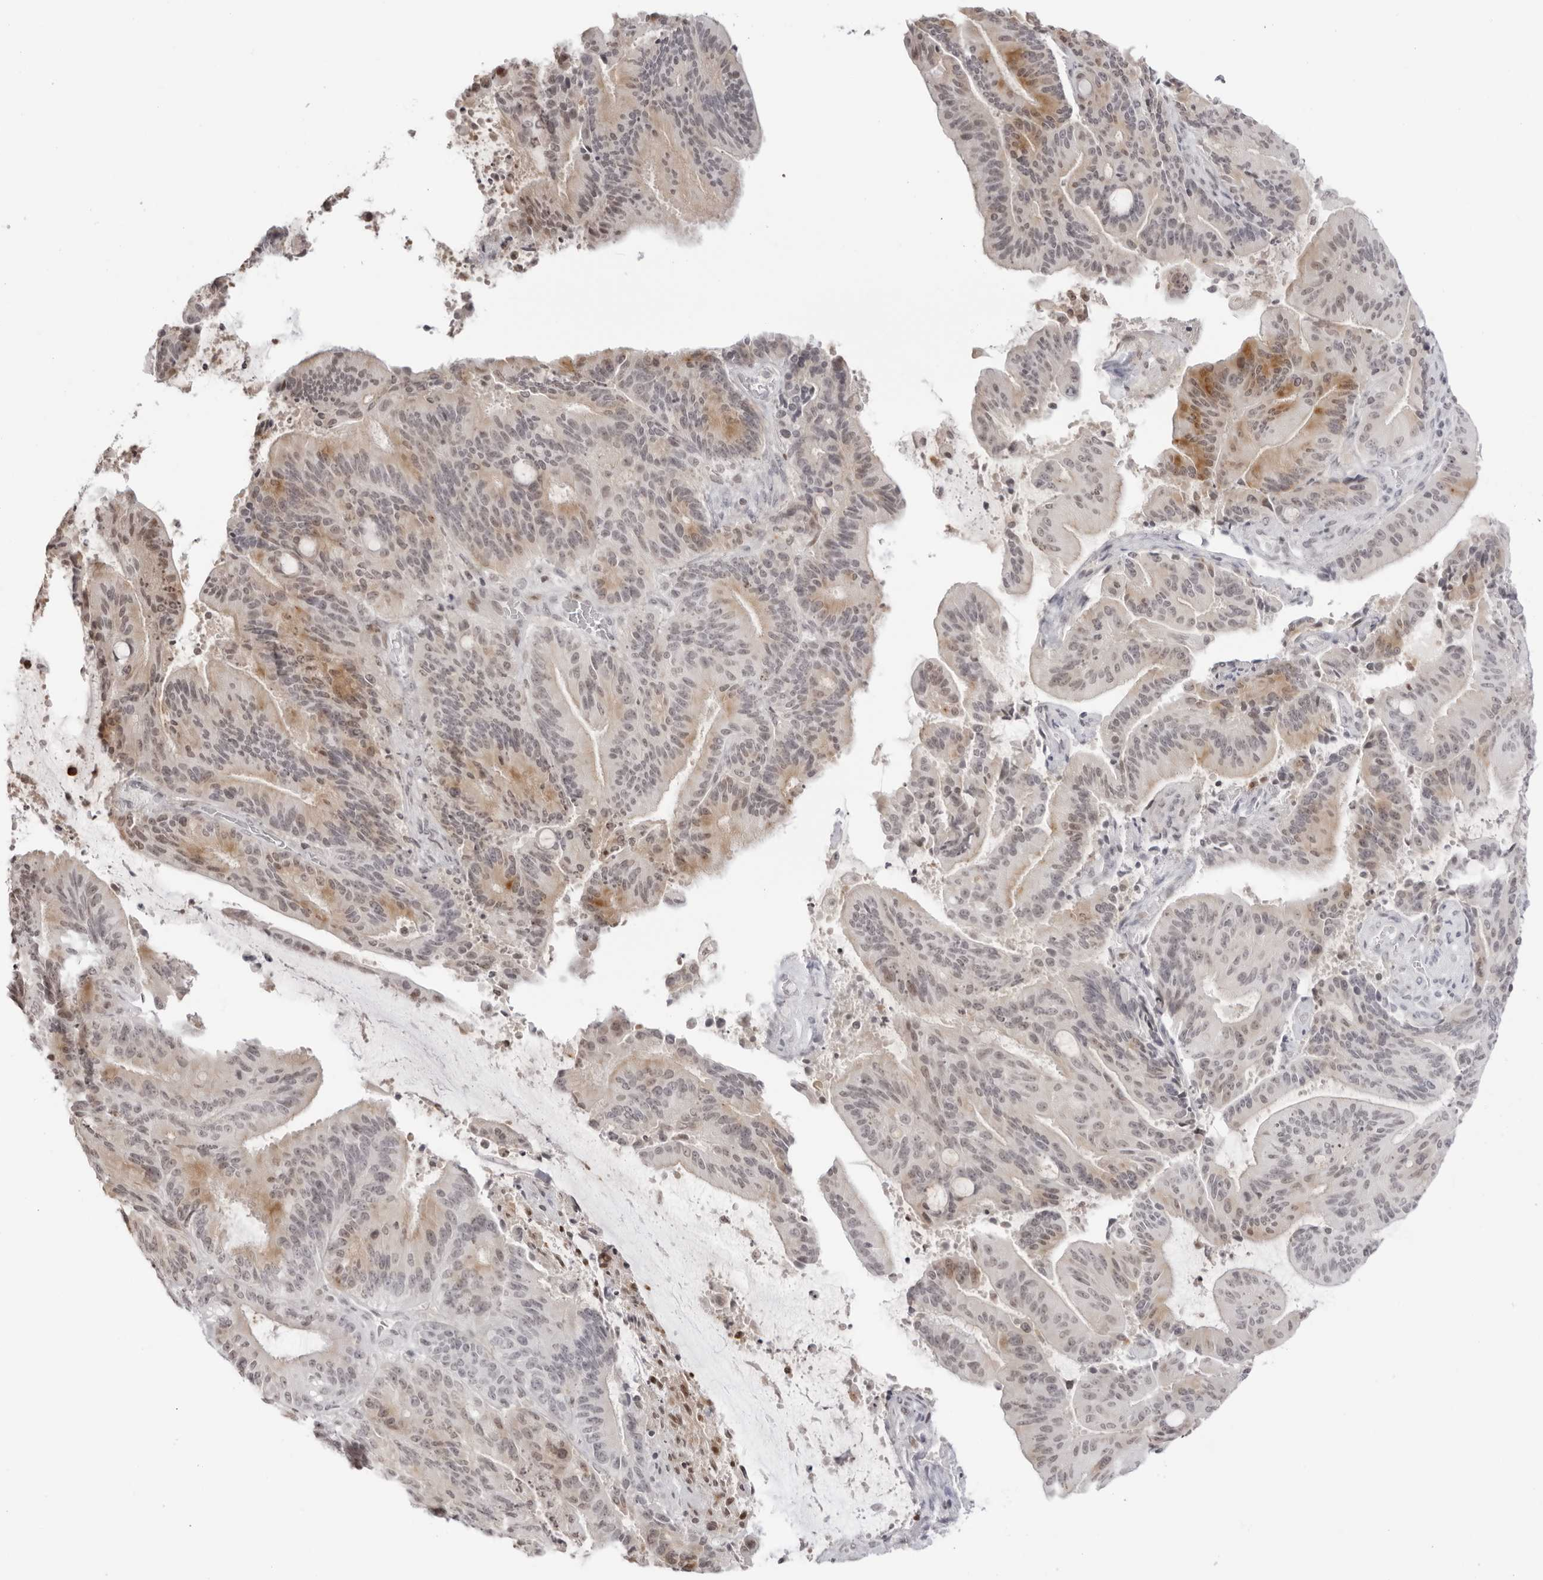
{"staining": {"intensity": "moderate", "quantity": "<25%", "location": "cytoplasmic/membranous,nuclear"}, "tissue": "liver cancer", "cell_type": "Tumor cells", "image_type": "cancer", "snomed": [{"axis": "morphology", "description": "Normal tissue, NOS"}, {"axis": "morphology", "description": "Cholangiocarcinoma"}, {"axis": "topography", "description": "Liver"}, {"axis": "topography", "description": "Peripheral nerve tissue"}], "caption": "Liver cancer (cholangiocarcinoma) stained with IHC shows moderate cytoplasmic/membranous and nuclear expression in about <25% of tumor cells. (IHC, brightfield microscopy, high magnification).", "gene": "RNF146", "patient": {"sex": "female", "age": 73}}